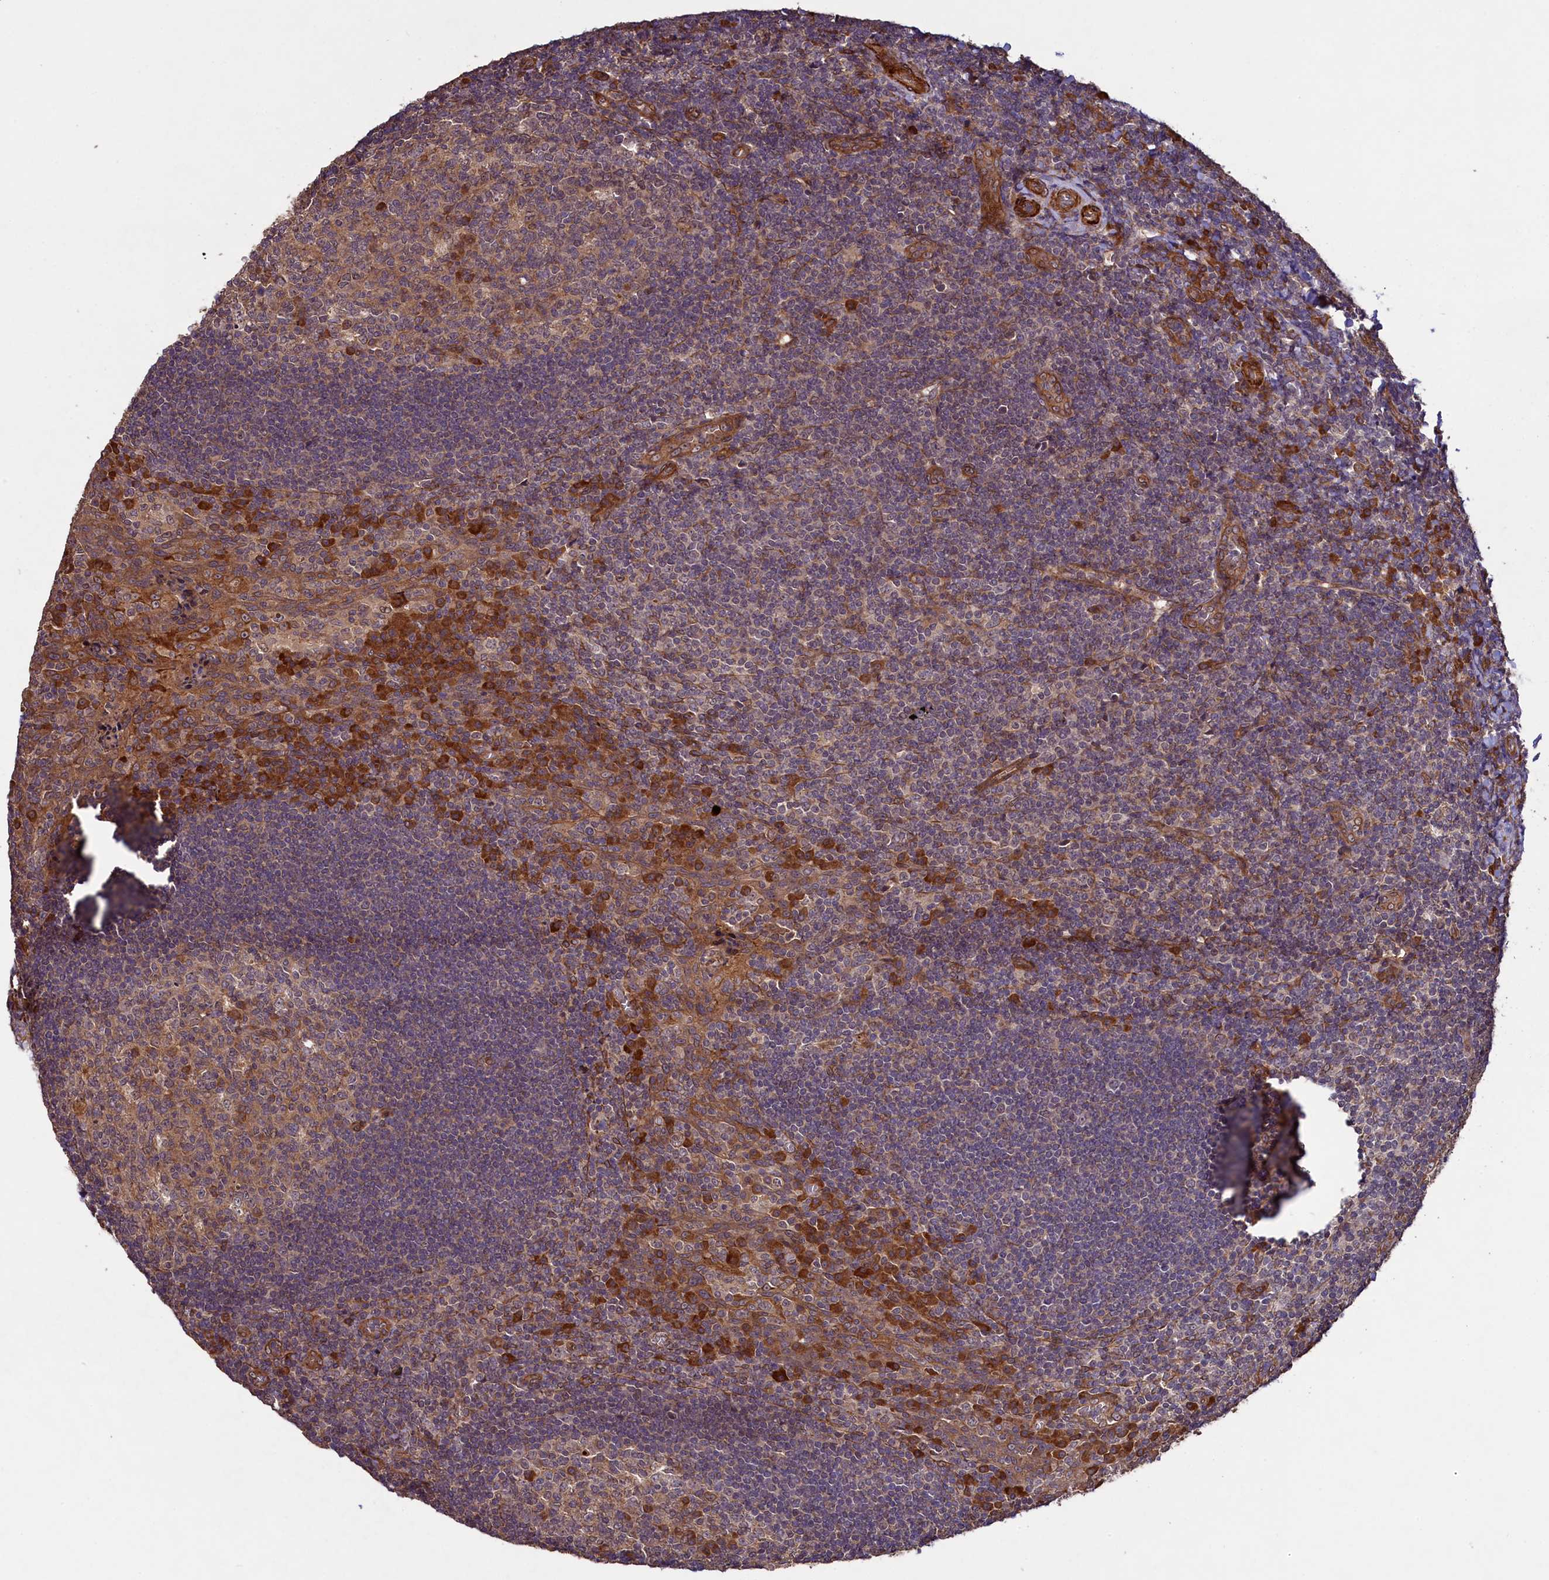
{"staining": {"intensity": "moderate", "quantity": ">75%", "location": "cytoplasmic/membranous"}, "tissue": "tonsil", "cell_type": "Germinal center cells", "image_type": "normal", "snomed": [{"axis": "morphology", "description": "Normal tissue, NOS"}, {"axis": "topography", "description": "Tonsil"}], "caption": "Protein staining of benign tonsil displays moderate cytoplasmic/membranous expression in approximately >75% of germinal center cells.", "gene": "CCDC102A", "patient": {"sex": "male", "age": 17}}